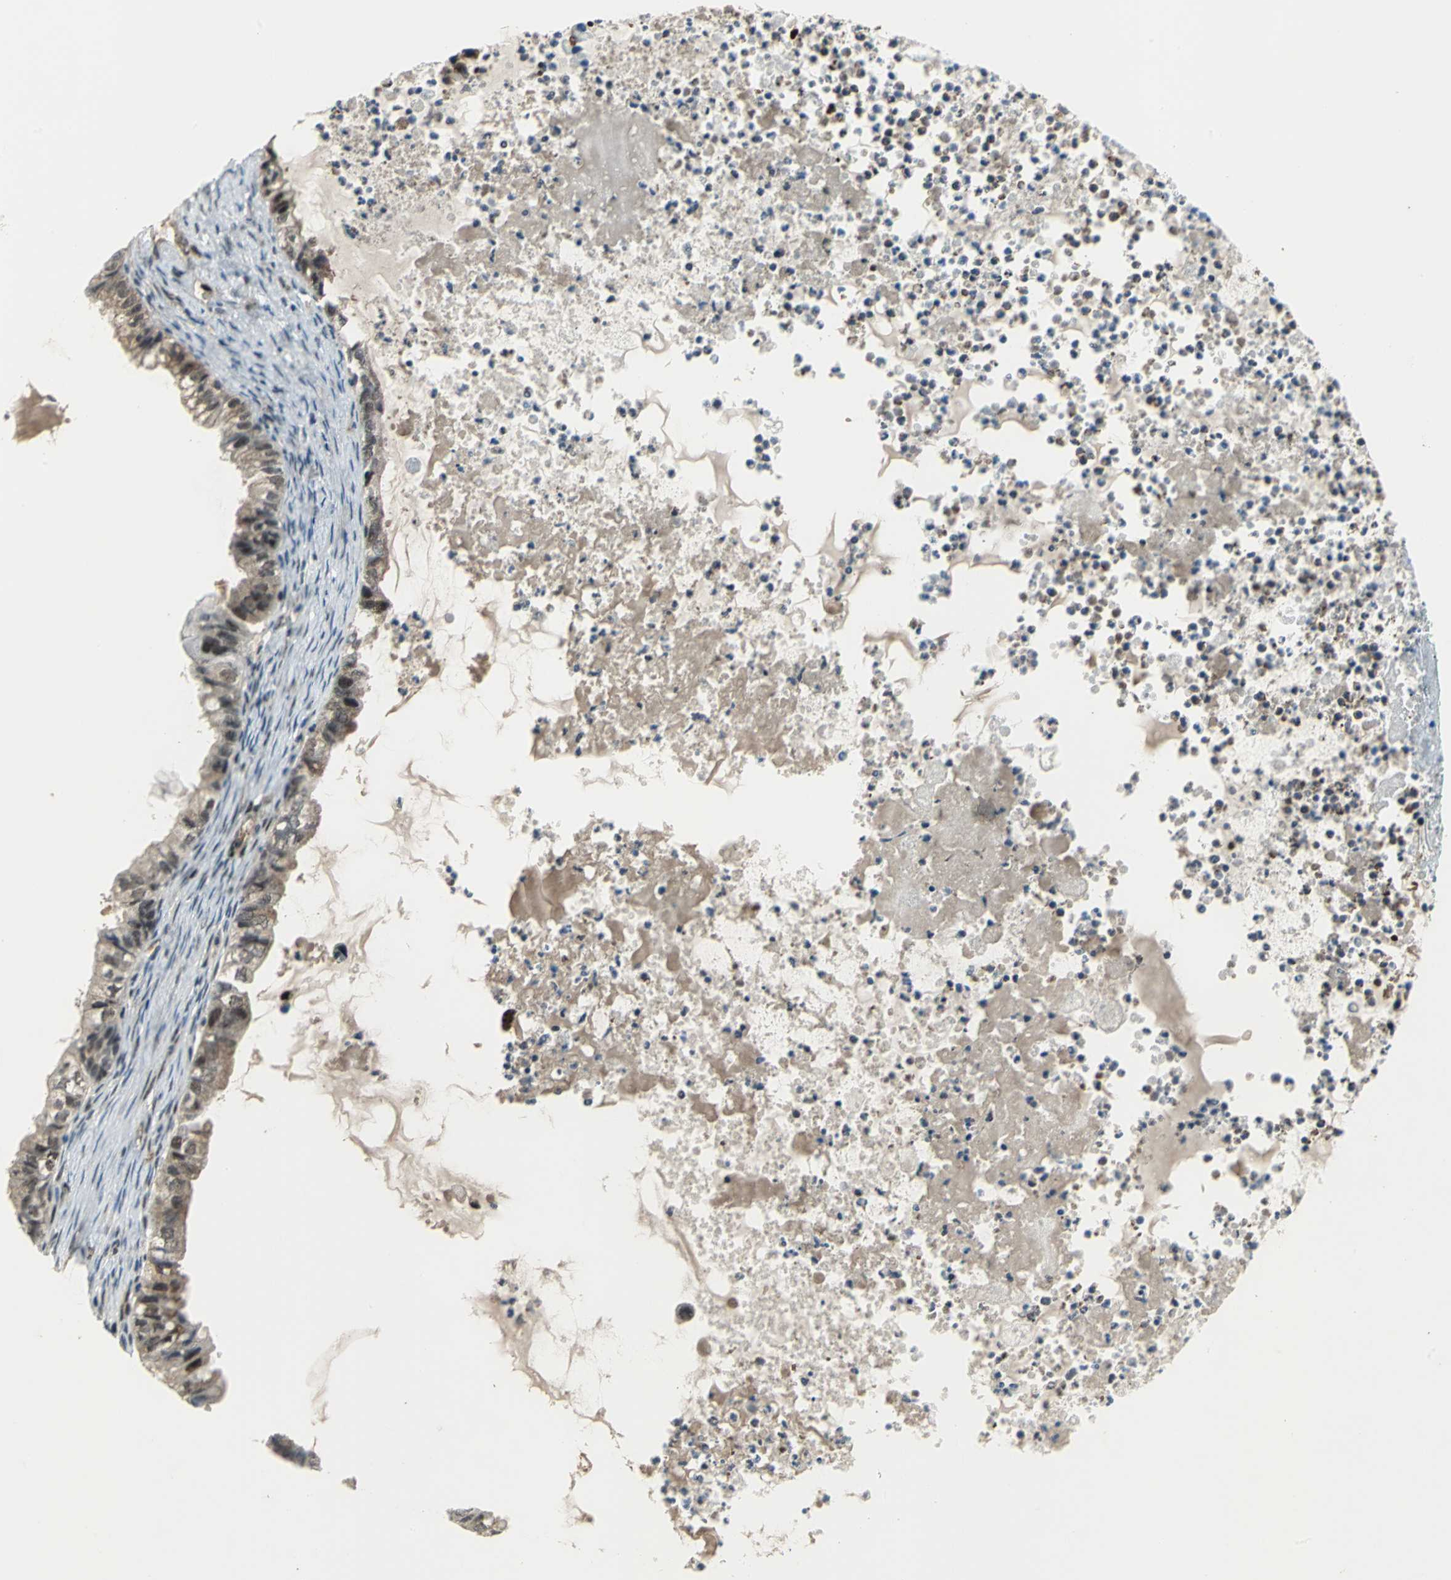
{"staining": {"intensity": "weak", "quantity": ">75%", "location": "cytoplasmic/membranous"}, "tissue": "ovarian cancer", "cell_type": "Tumor cells", "image_type": "cancer", "snomed": [{"axis": "morphology", "description": "Cystadenocarcinoma, mucinous, NOS"}, {"axis": "topography", "description": "Ovary"}], "caption": "Tumor cells reveal weak cytoplasmic/membranous positivity in about >75% of cells in ovarian cancer (mucinous cystadenocarcinoma).", "gene": "PSMA4", "patient": {"sex": "female", "age": 80}}